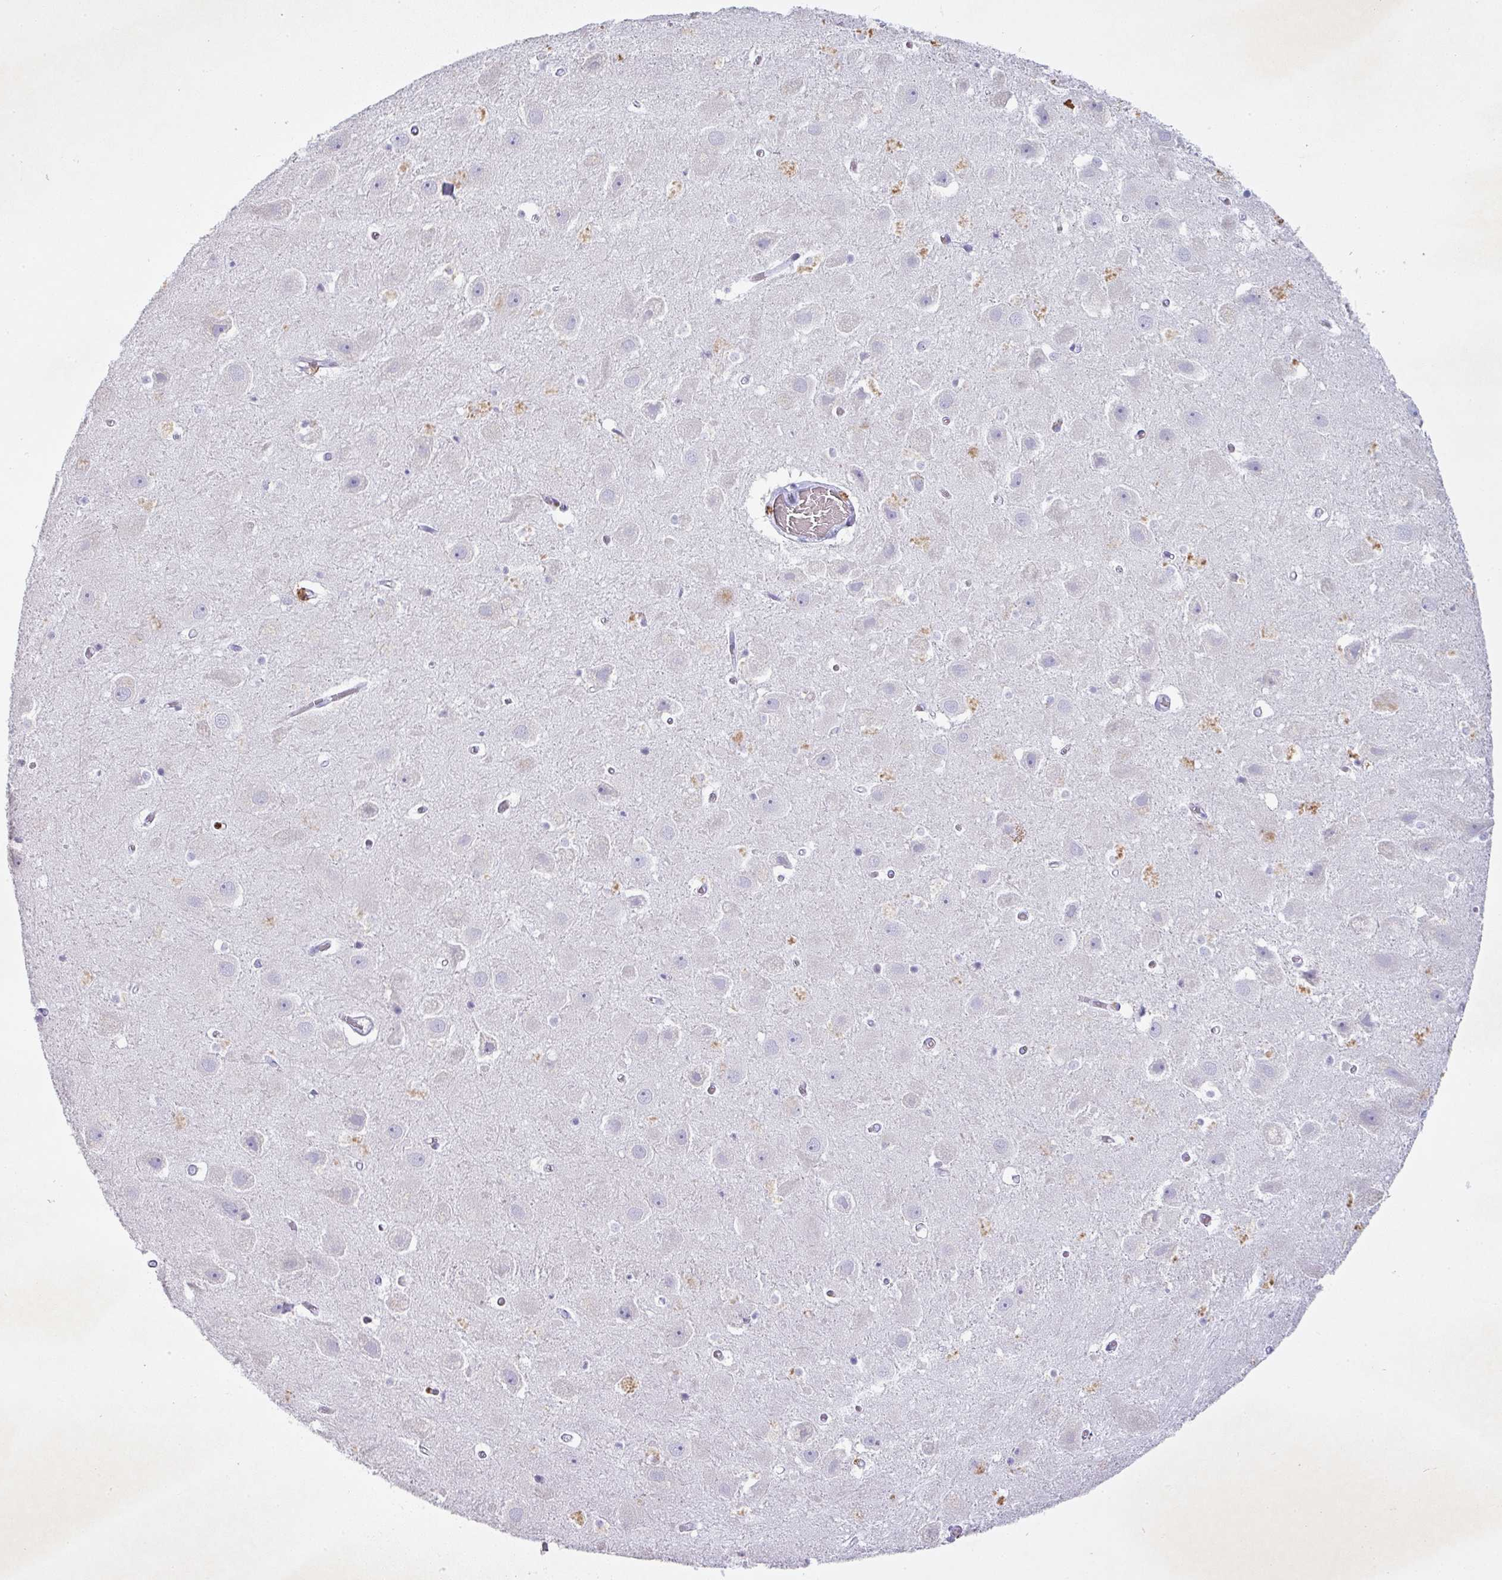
{"staining": {"intensity": "negative", "quantity": "none", "location": "none"}, "tissue": "hippocampus", "cell_type": "Glial cells", "image_type": "normal", "snomed": [{"axis": "morphology", "description": "Normal tissue, NOS"}, {"axis": "topography", "description": "Hippocampus"}], "caption": "This is an immunohistochemistry (IHC) histopathology image of benign hippocampus. There is no staining in glial cells.", "gene": "PGA3", "patient": {"sex": "female", "age": 52}}